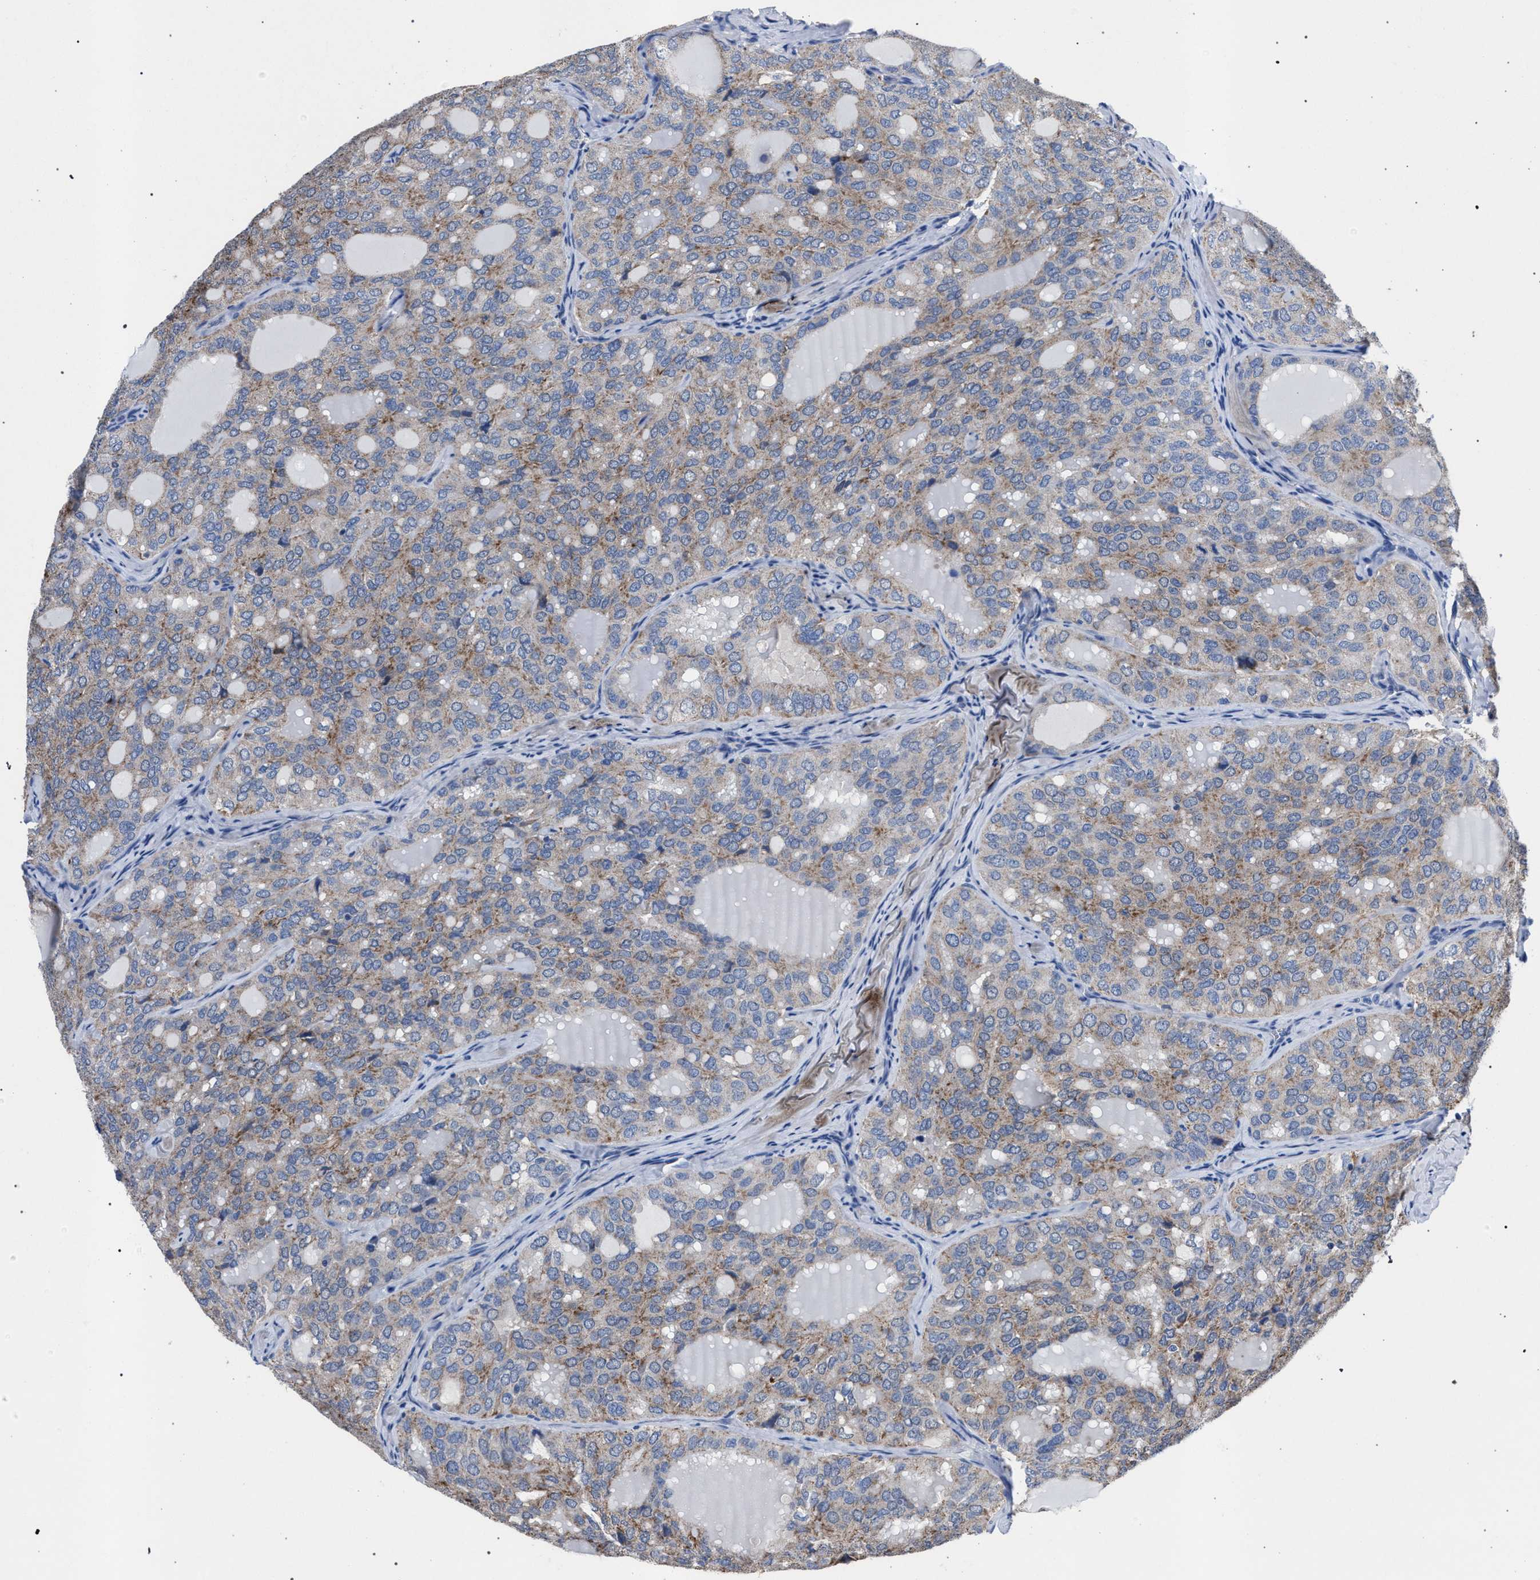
{"staining": {"intensity": "weak", "quantity": ">75%", "location": "cytoplasmic/membranous"}, "tissue": "thyroid cancer", "cell_type": "Tumor cells", "image_type": "cancer", "snomed": [{"axis": "morphology", "description": "Follicular adenoma carcinoma, NOS"}, {"axis": "topography", "description": "Thyroid gland"}], "caption": "Tumor cells display low levels of weak cytoplasmic/membranous expression in about >75% of cells in thyroid follicular adenoma carcinoma. (DAB = brown stain, brightfield microscopy at high magnification).", "gene": "CRYZ", "patient": {"sex": "male", "age": 75}}